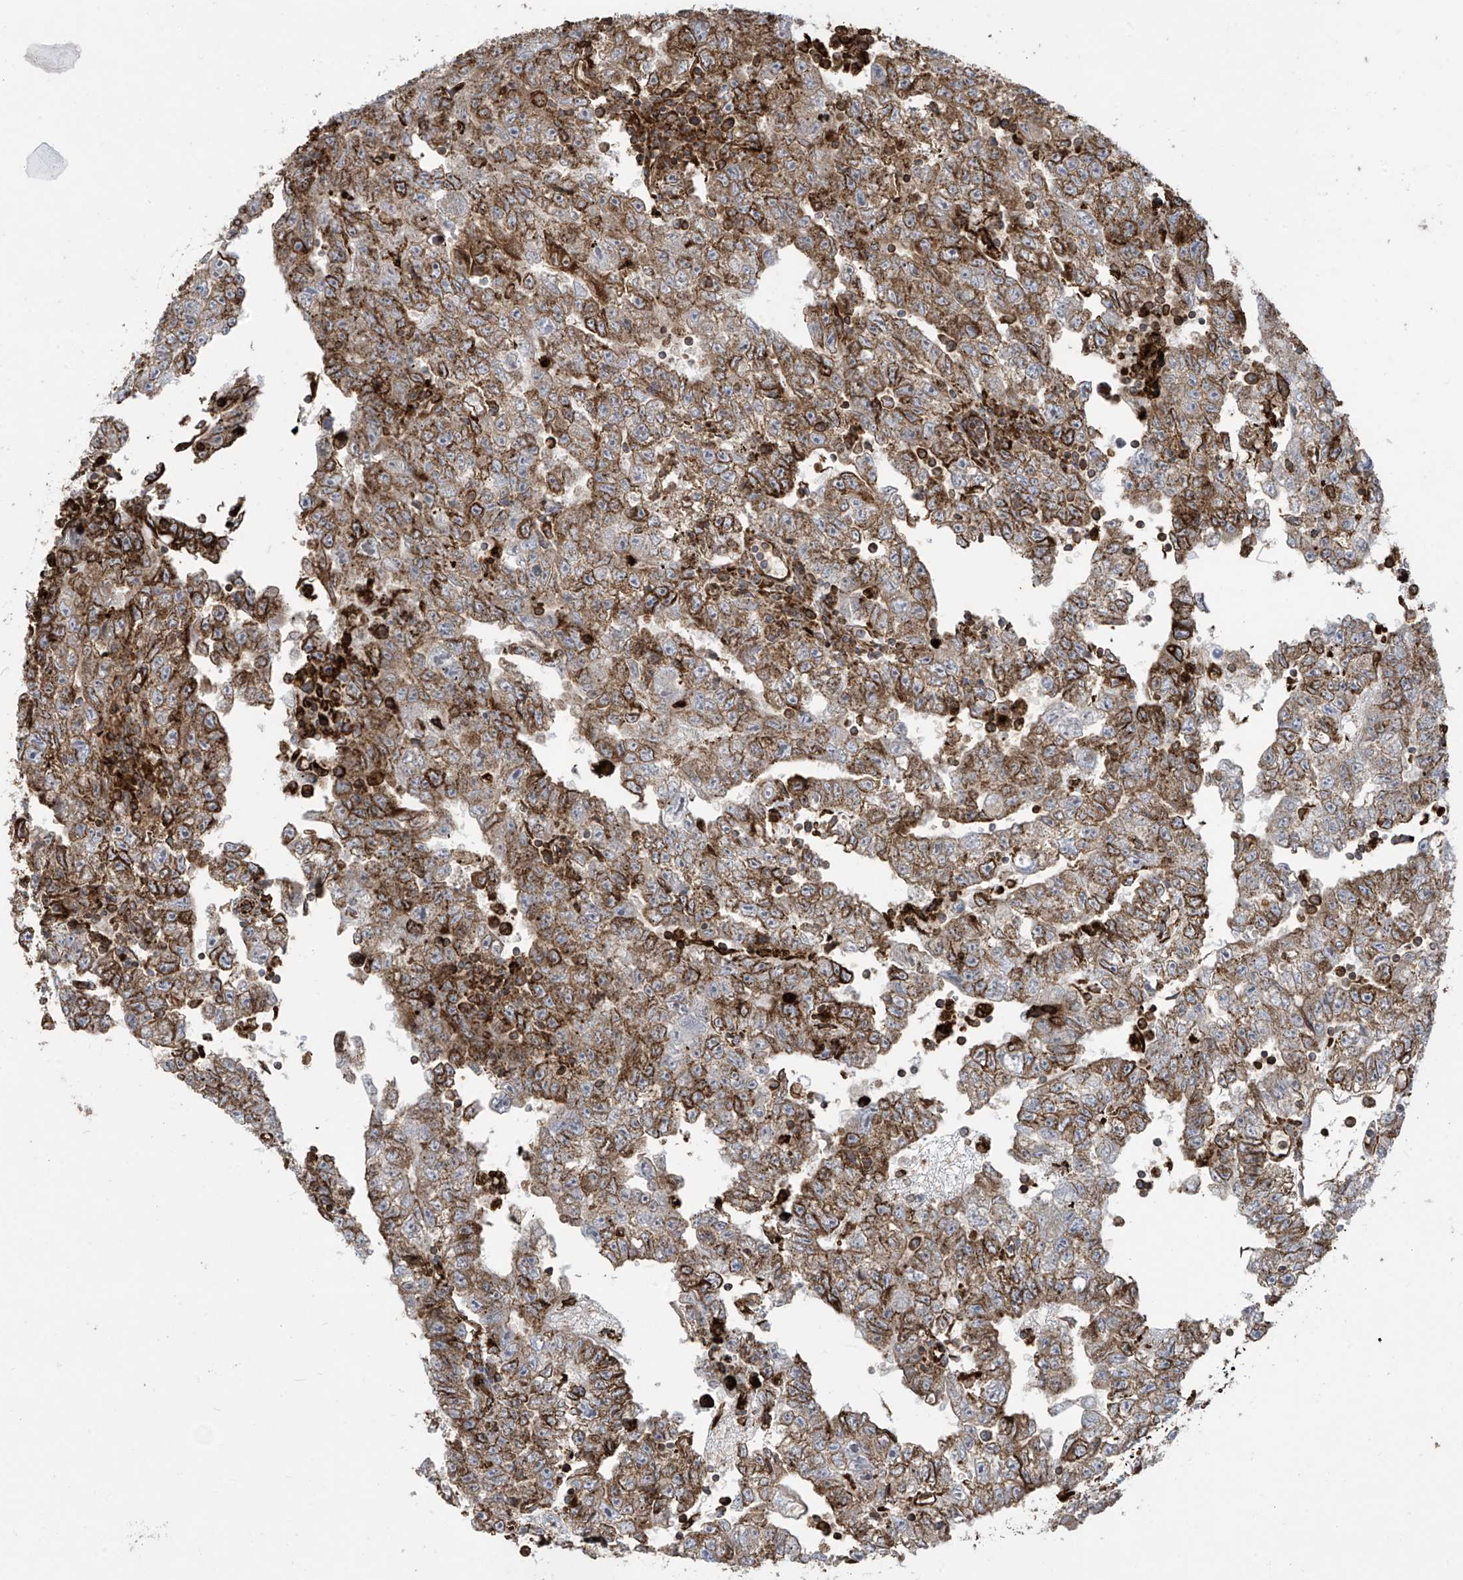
{"staining": {"intensity": "strong", "quantity": ">75%", "location": "cytoplasmic/membranous"}, "tissue": "testis cancer", "cell_type": "Tumor cells", "image_type": "cancer", "snomed": [{"axis": "morphology", "description": "Carcinoma, Embryonal, NOS"}, {"axis": "topography", "description": "Testis"}], "caption": "Tumor cells demonstrate high levels of strong cytoplasmic/membranous positivity in about >75% of cells in testis cancer. Using DAB (brown) and hematoxylin (blue) stains, captured at high magnification using brightfield microscopy.", "gene": "MX1", "patient": {"sex": "male", "age": 25}}